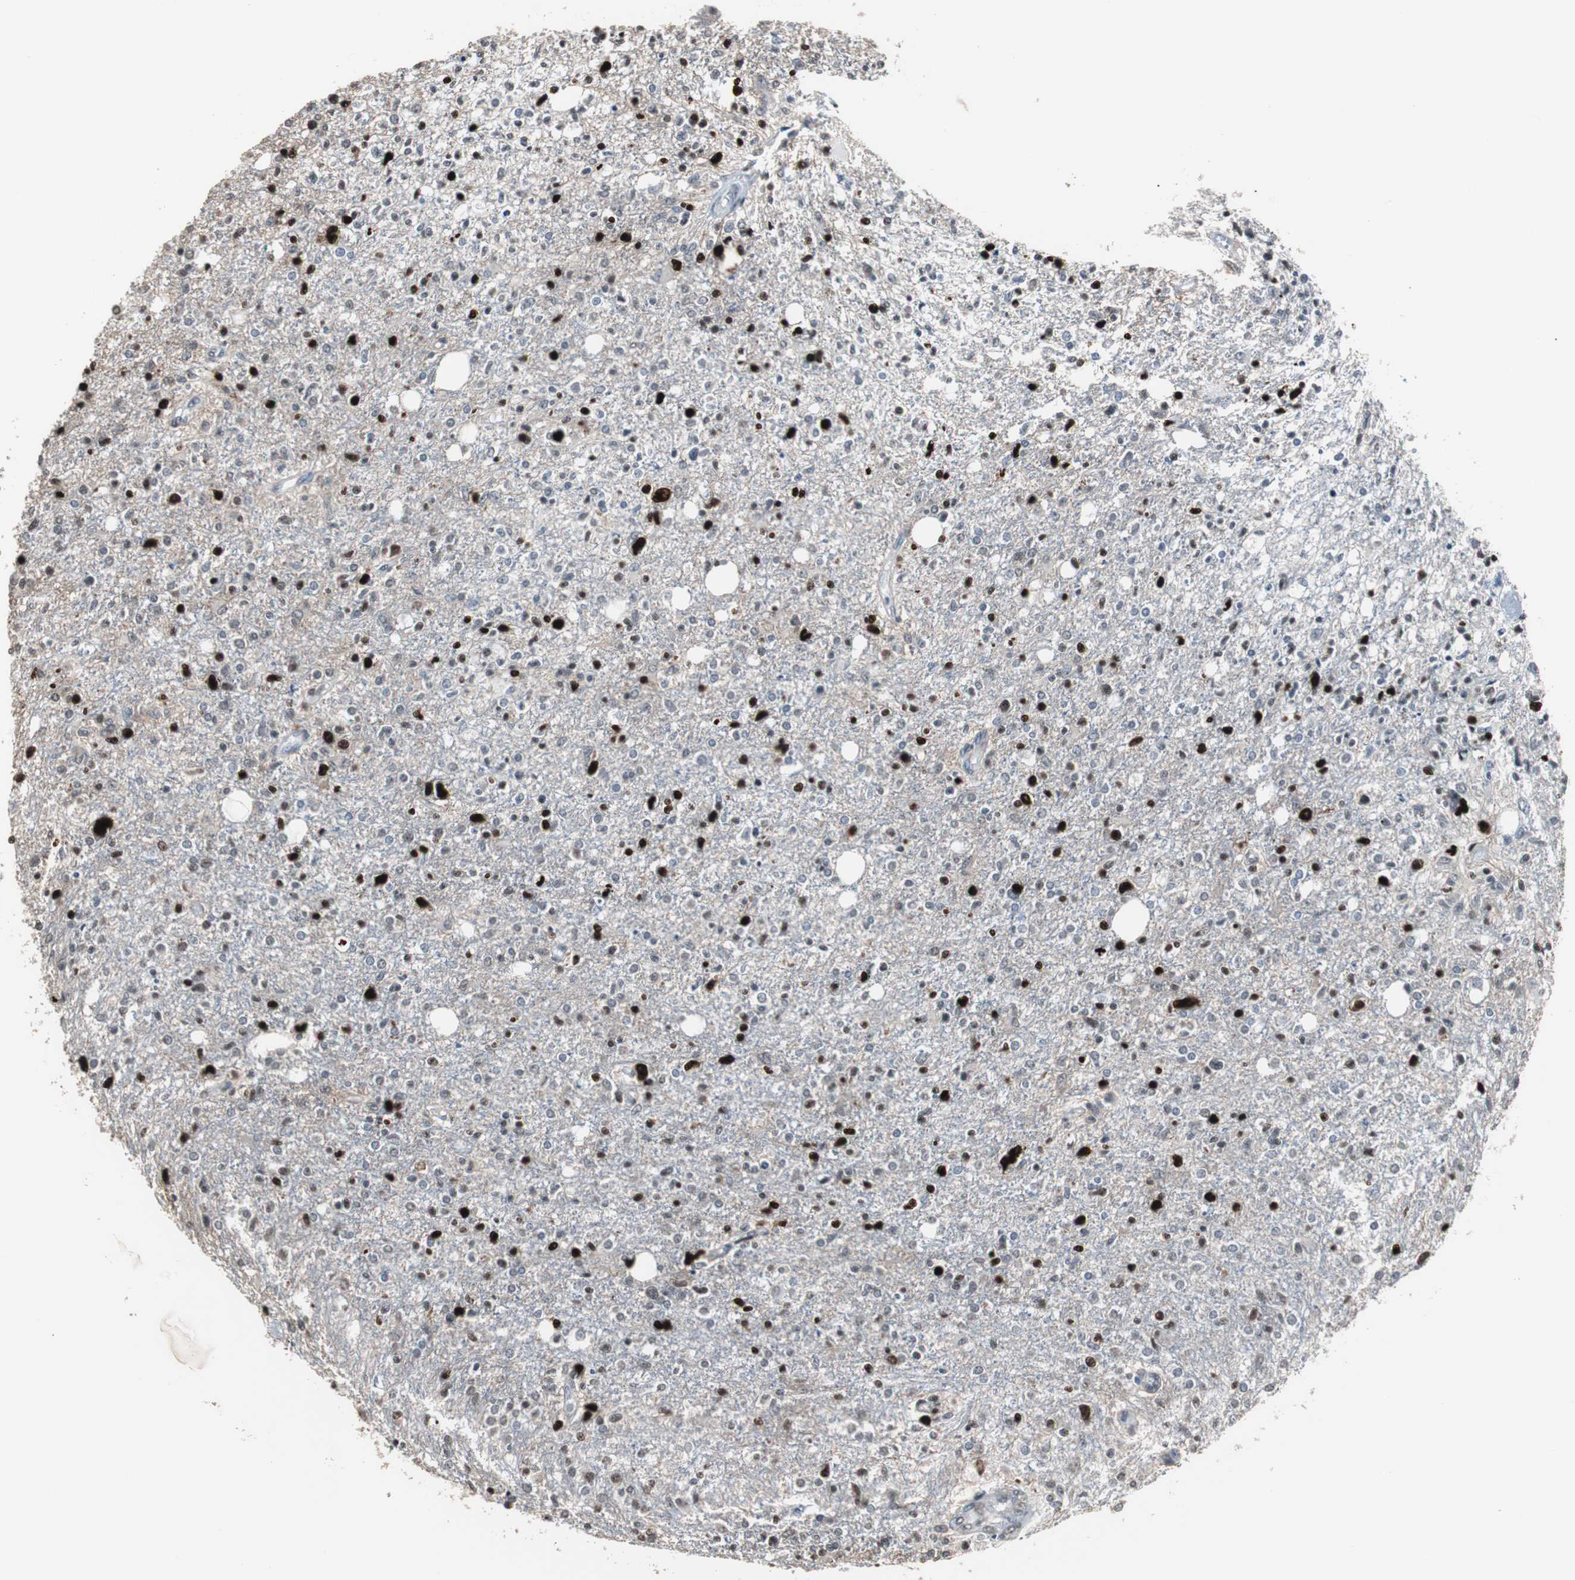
{"staining": {"intensity": "strong", "quantity": "25%-75%", "location": "nuclear"}, "tissue": "glioma", "cell_type": "Tumor cells", "image_type": "cancer", "snomed": [{"axis": "morphology", "description": "Glioma, malignant, High grade"}, {"axis": "topography", "description": "Cerebral cortex"}], "caption": "High-power microscopy captured an immunohistochemistry (IHC) micrograph of glioma, revealing strong nuclear staining in about 25%-75% of tumor cells.", "gene": "TOP2A", "patient": {"sex": "male", "age": 76}}